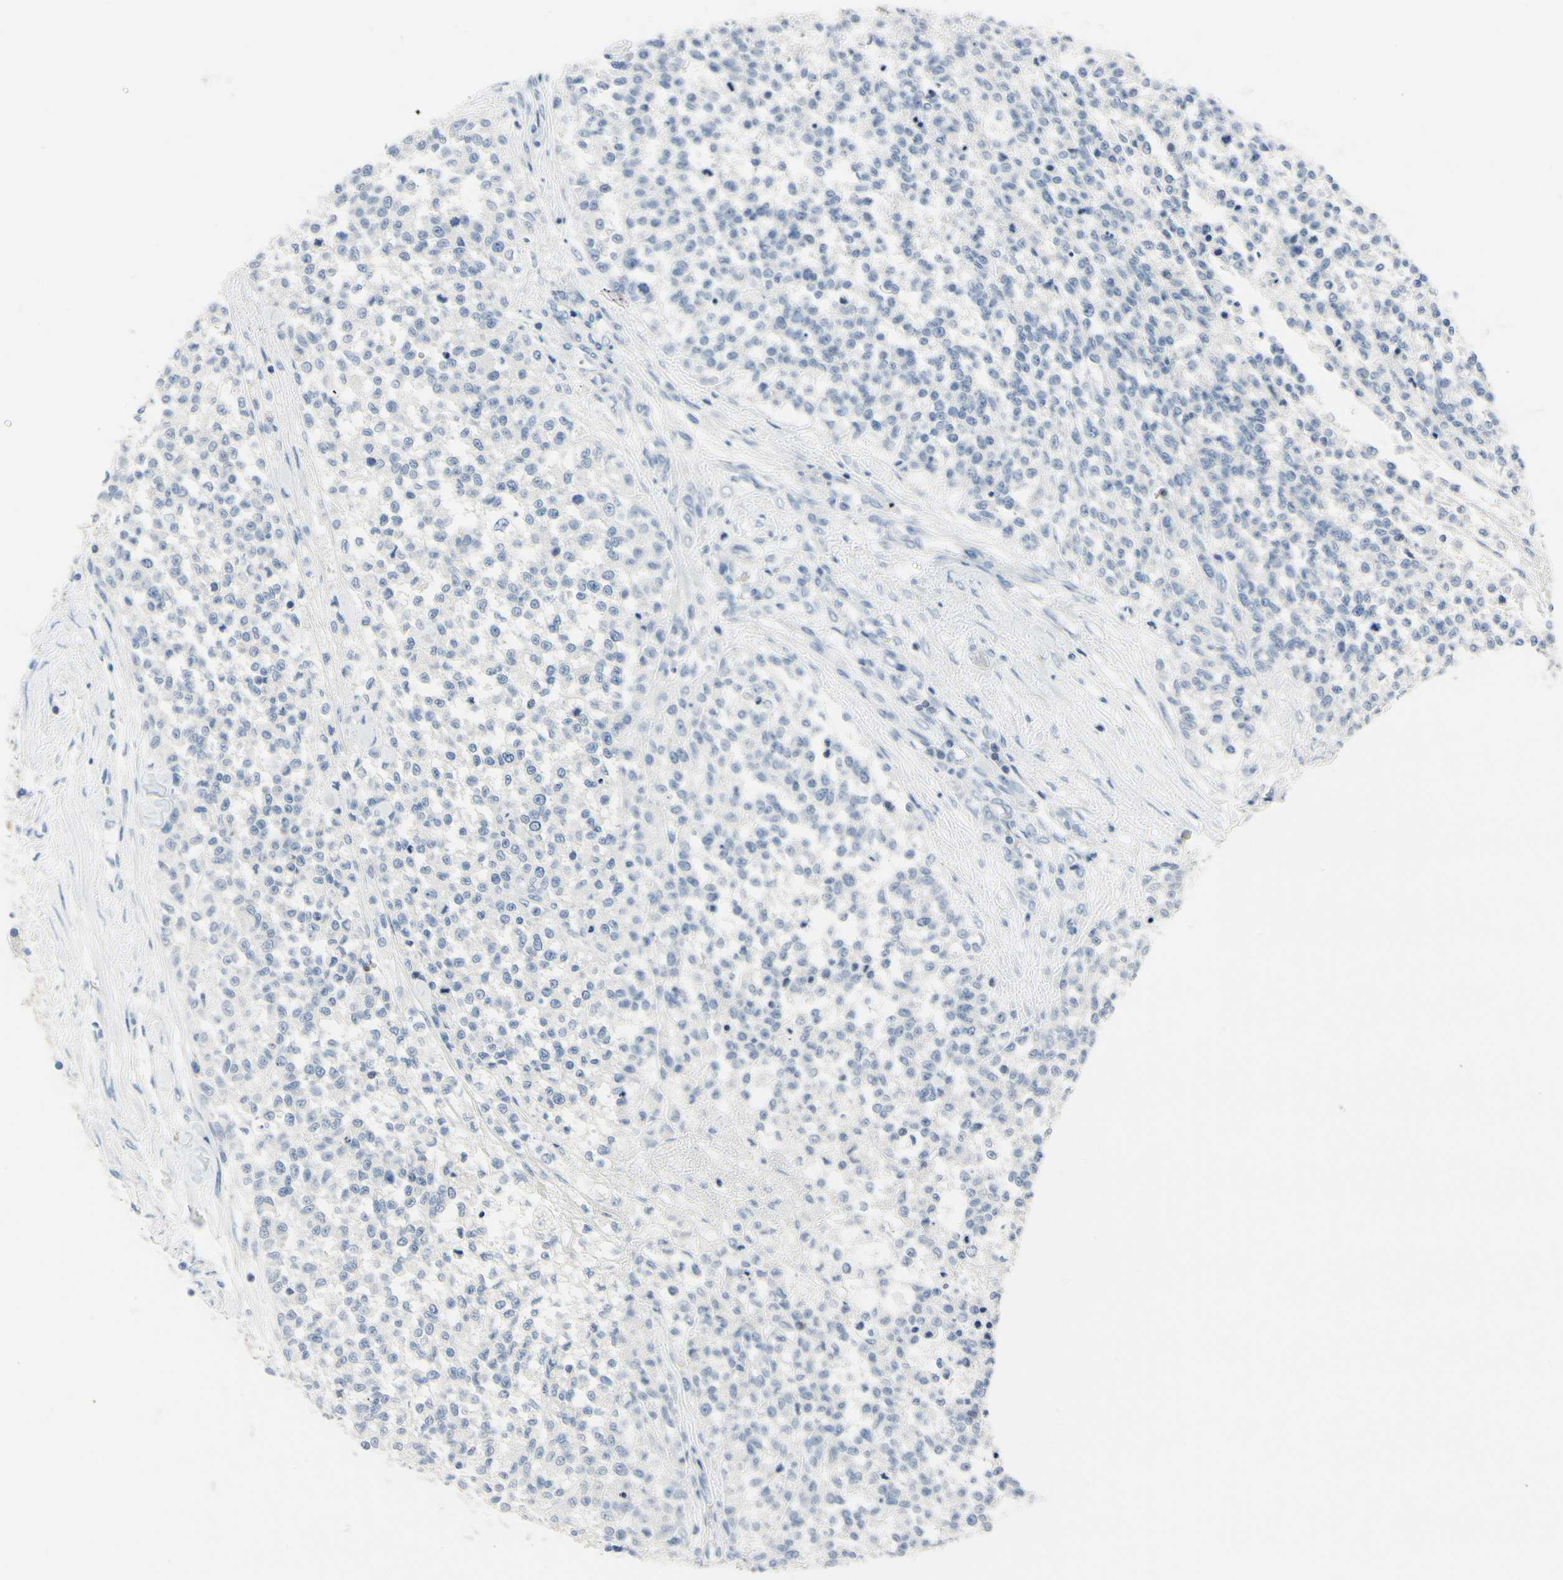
{"staining": {"intensity": "negative", "quantity": "none", "location": "none"}, "tissue": "testis cancer", "cell_type": "Tumor cells", "image_type": "cancer", "snomed": [{"axis": "morphology", "description": "Seminoma, NOS"}, {"axis": "topography", "description": "Testis"}], "caption": "This image is of testis seminoma stained with immunohistochemistry (IHC) to label a protein in brown with the nuclei are counter-stained blue. There is no staining in tumor cells.", "gene": "NFATC2", "patient": {"sex": "male", "age": 59}}